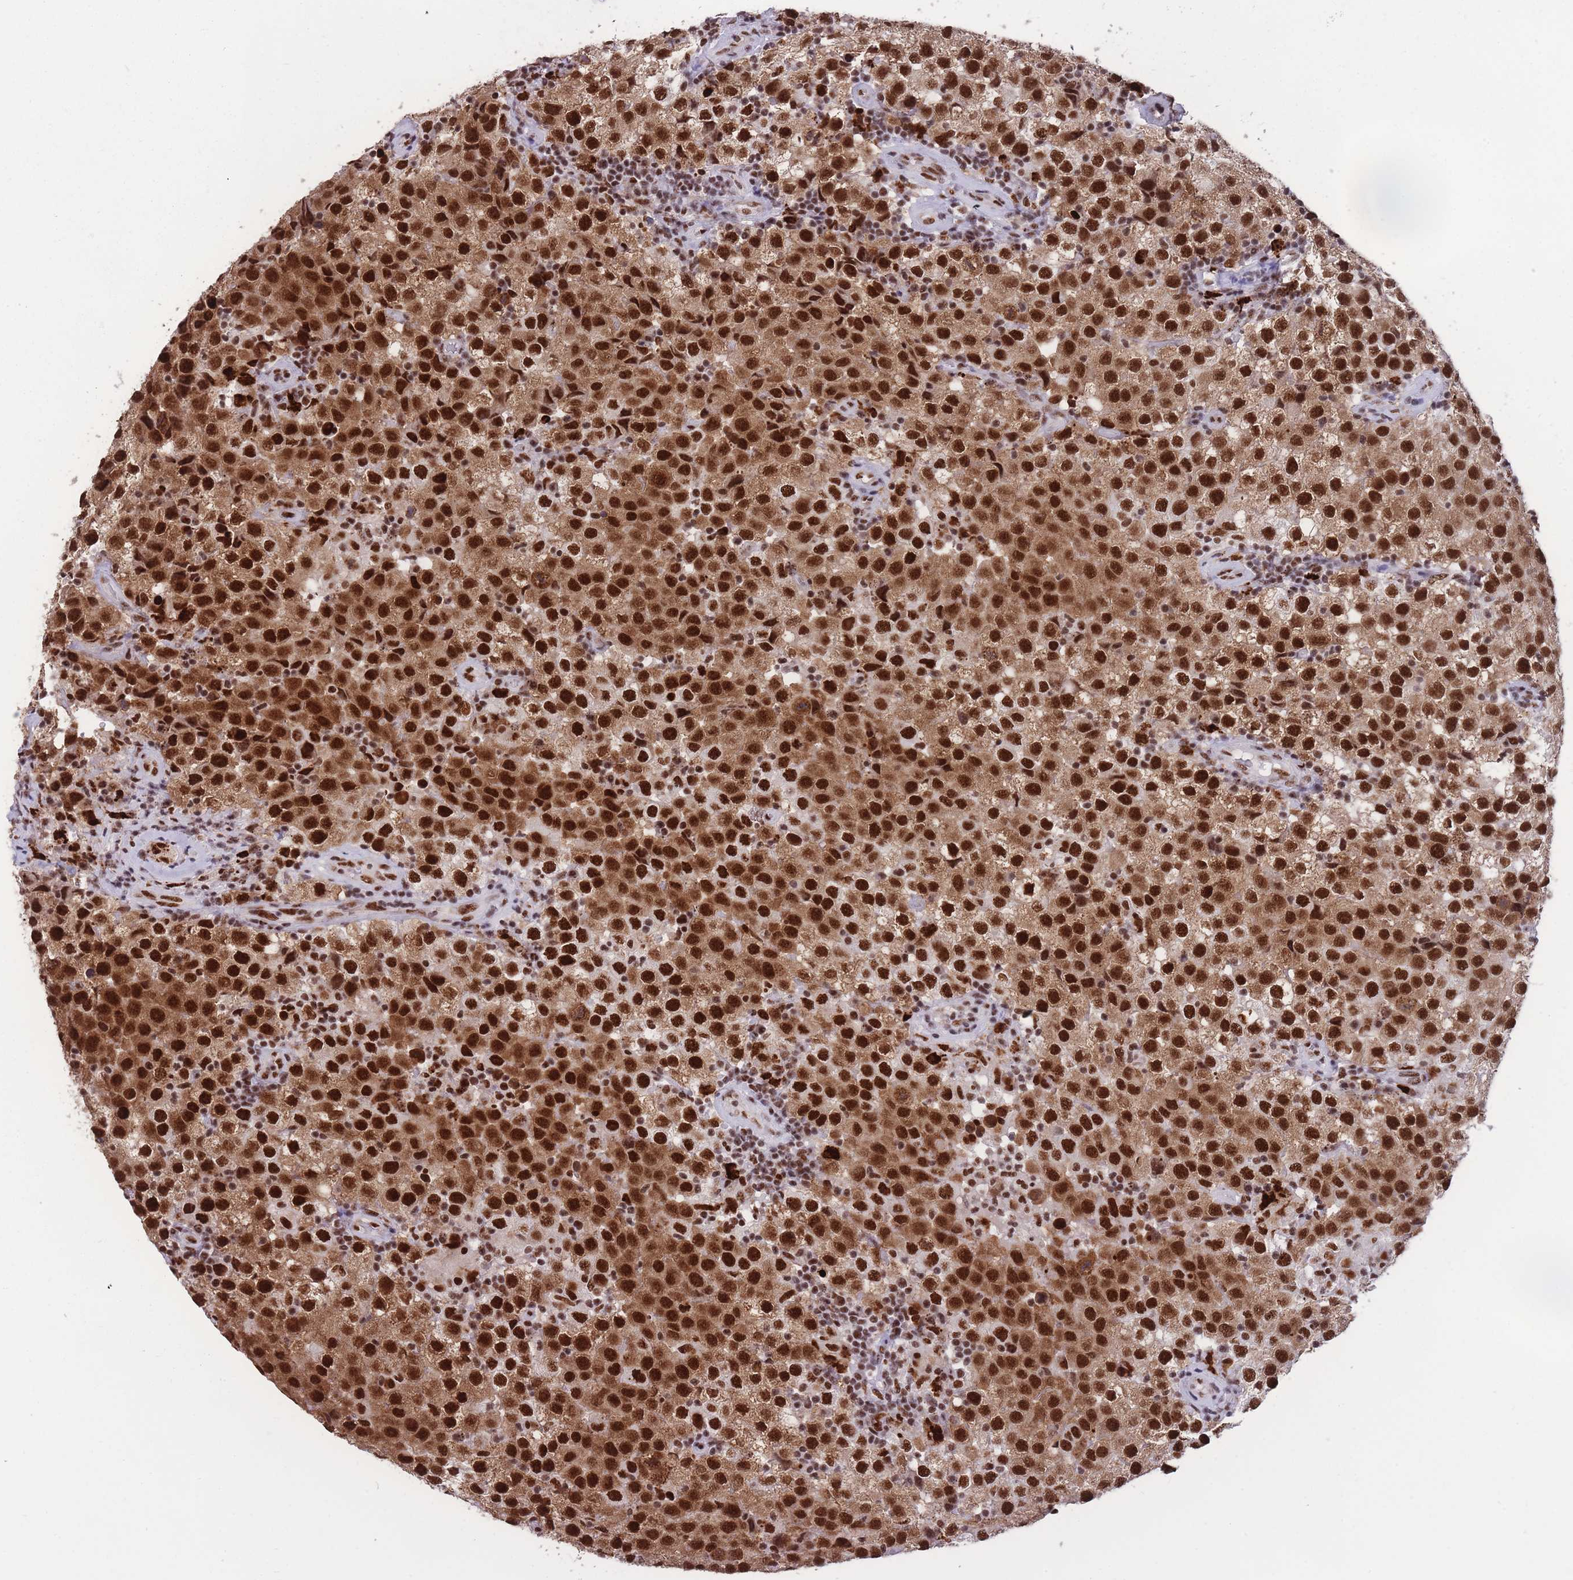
{"staining": {"intensity": "strong", "quantity": ">75%", "location": "cytoplasmic/membranous,nuclear"}, "tissue": "testis cancer", "cell_type": "Tumor cells", "image_type": "cancer", "snomed": [{"axis": "morphology", "description": "Seminoma, NOS"}, {"axis": "morphology", "description": "Carcinoma, Embryonal, NOS"}, {"axis": "topography", "description": "Testis"}], "caption": "A photomicrograph showing strong cytoplasmic/membranous and nuclear positivity in about >75% of tumor cells in testis cancer (seminoma), as visualized by brown immunohistochemical staining.", "gene": "PRPF19", "patient": {"sex": "male", "age": 41}}